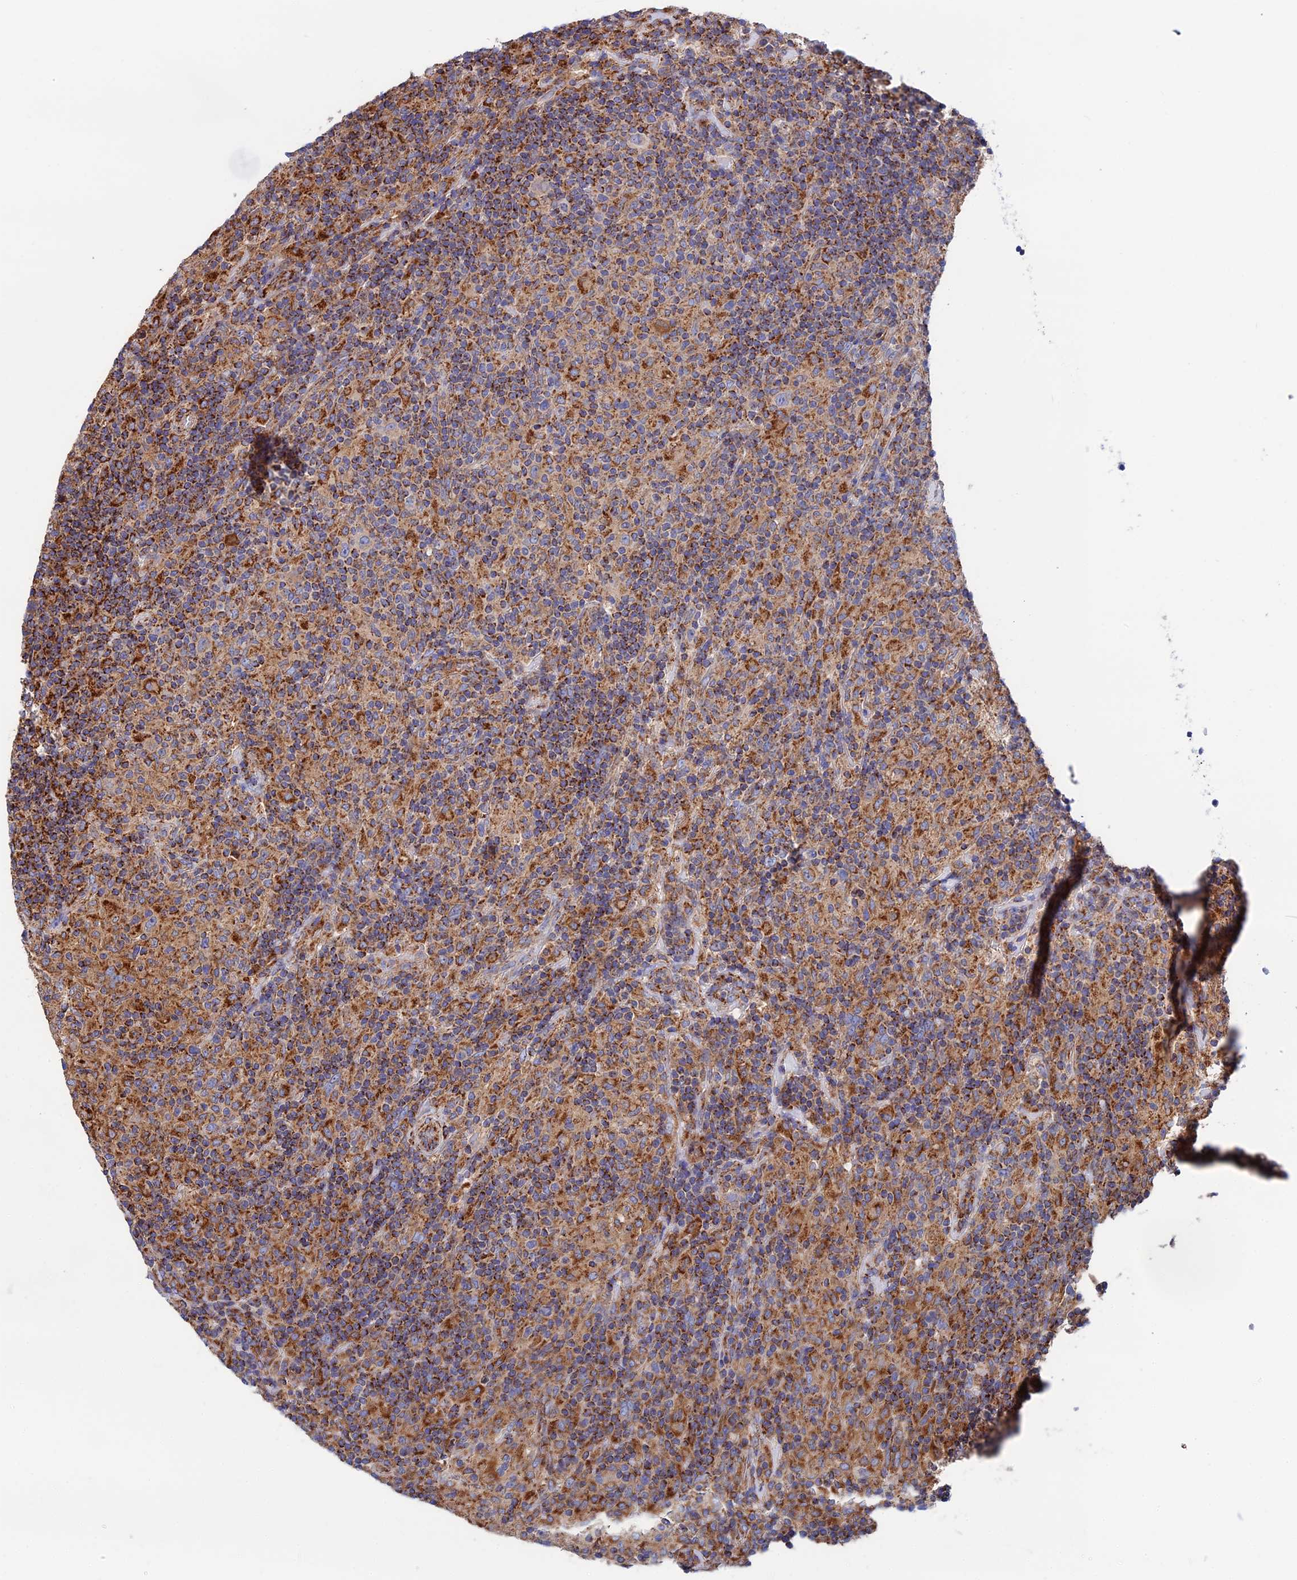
{"staining": {"intensity": "moderate", "quantity": "25%-75%", "location": "cytoplasmic/membranous"}, "tissue": "lymphoma", "cell_type": "Tumor cells", "image_type": "cancer", "snomed": [{"axis": "morphology", "description": "Hodgkin's disease, NOS"}, {"axis": "topography", "description": "Lymph node"}], "caption": "IHC histopathology image of Hodgkin's disease stained for a protein (brown), which demonstrates medium levels of moderate cytoplasmic/membranous positivity in about 25%-75% of tumor cells.", "gene": "WDR83", "patient": {"sex": "male", "age": 70}}